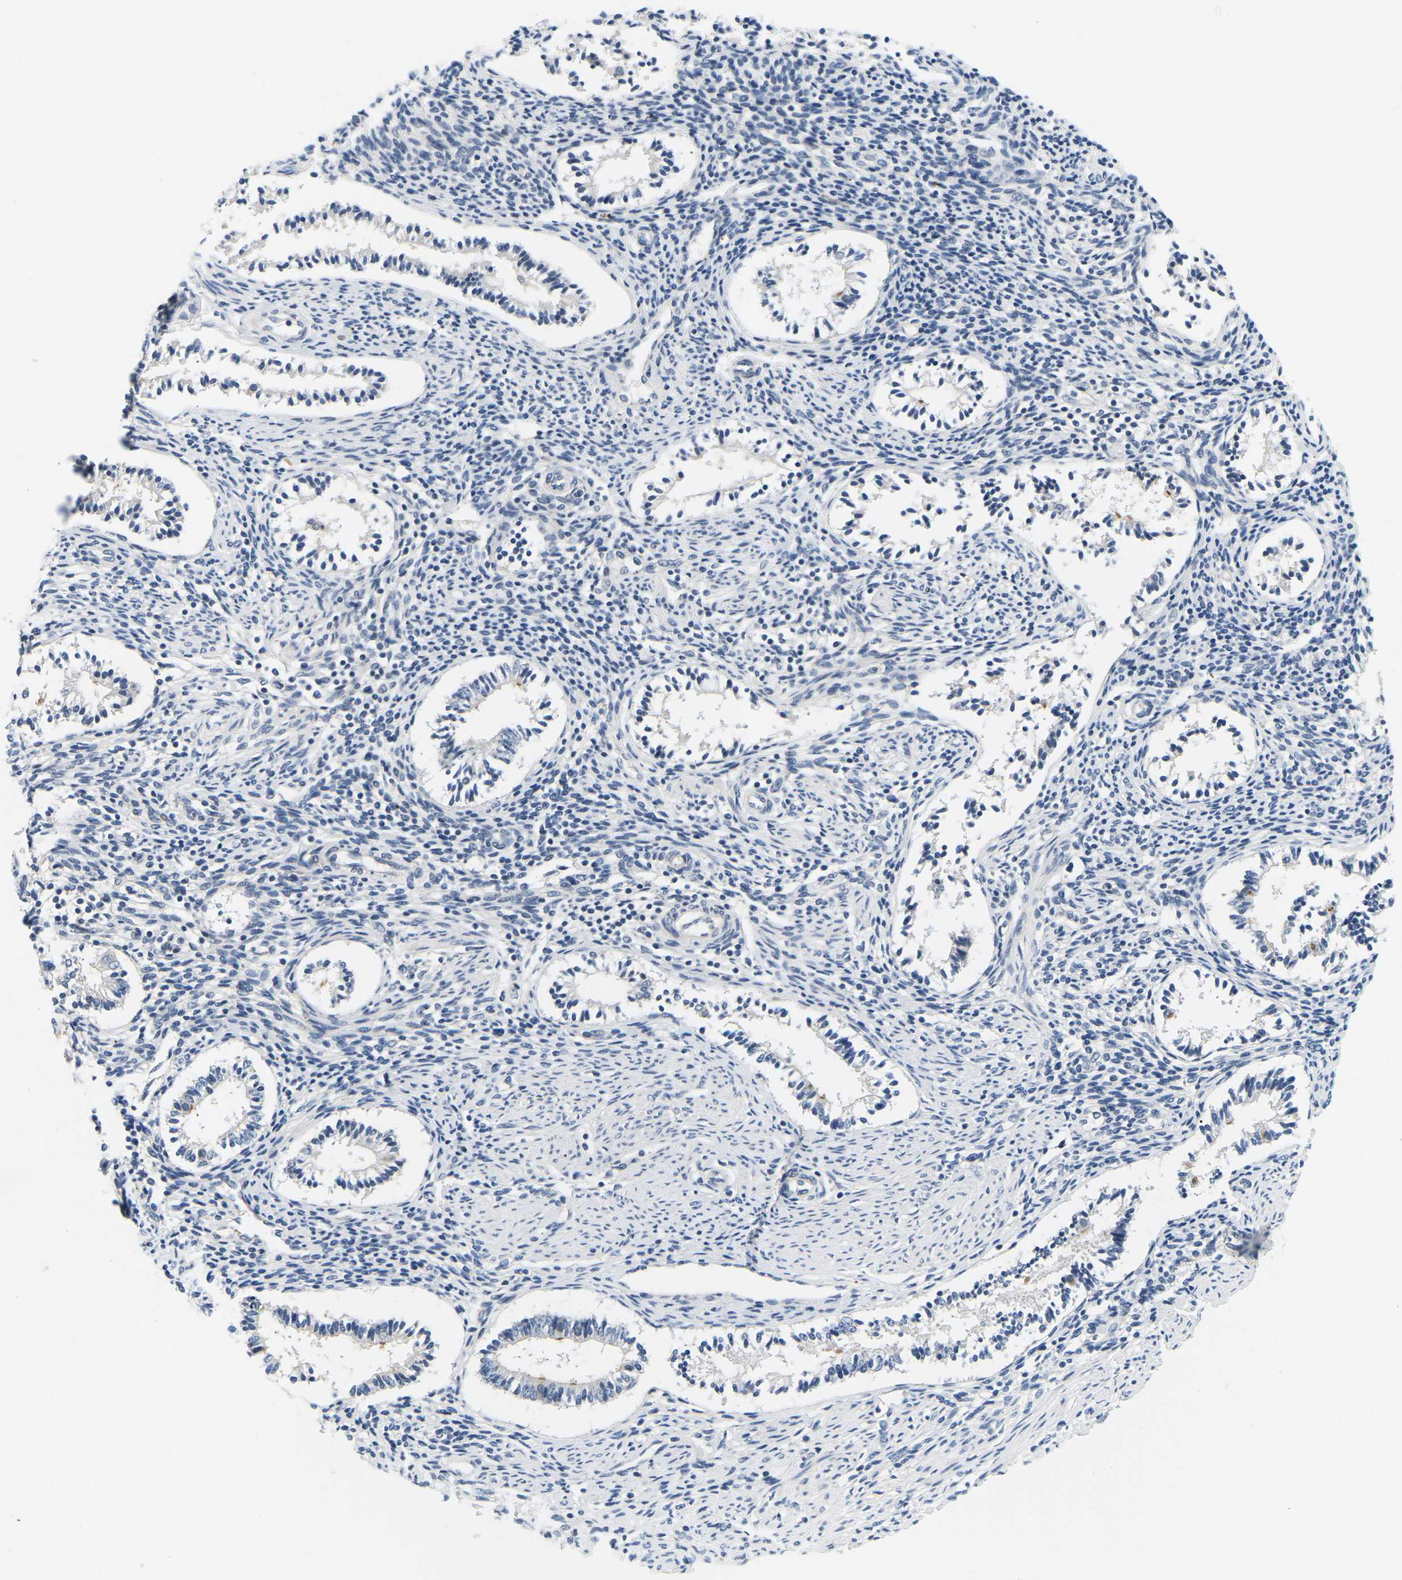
{"staining": {"intensity": "negative", "quantity": "none", "location": "none"}, "tissue": "endometrium", "cell_type": "Cells in endometrial stroma", "image_type": "normal", "snomed": [{"axis": "morphology", "description": "Normal tissue, NOS"}, {"axis": "topography", "description": "Endometrium"}], "caption": "A photomicrograph of endometrium stained for a protein shows no brown staining in cells in endometrial stroma.", "gene": "EVA1C", "patient": {"sex": "female", "age": 42}}